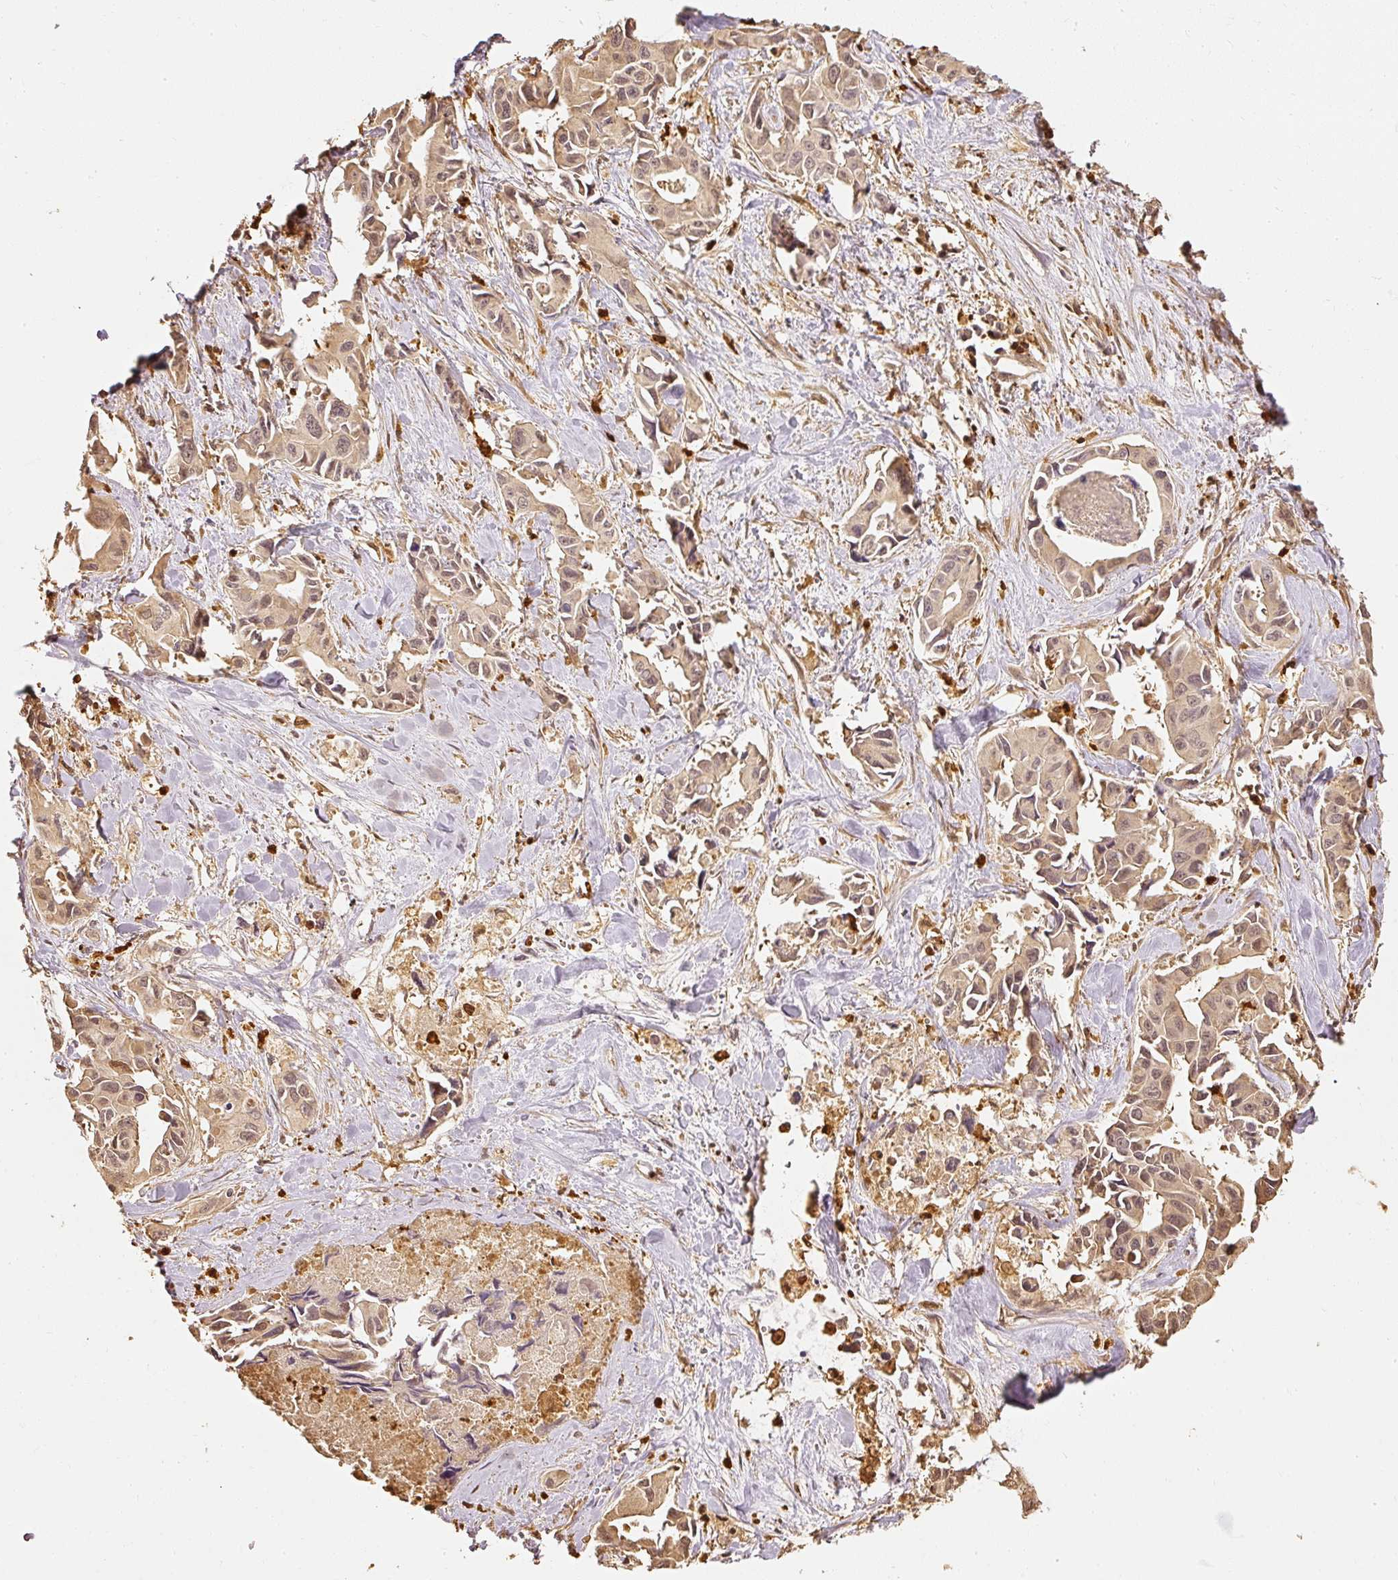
{"staining": {"intensity": "weak", "quantity": ">75%", "location": "cytoplasmic/membranous,nuclear"}, "tissue": "lung cancer", "cell_type": "Tumor cells", "image_type": "cancer", "snomed": [{"axis": "morphology", "description": "Adenocarcinoma, NOS"}, {"axis": "topography", "description": "Lung"}], "caption": "Protein positivity by immunohistochemistry (IHC) displays weak cytoplasmic/membranous and nuclear positivity in approximately >75% of tumor cells in lung cancer (adenocarcinoma).", "gene": "PFN1", "patient": {"sex": "male", "age": 64}}